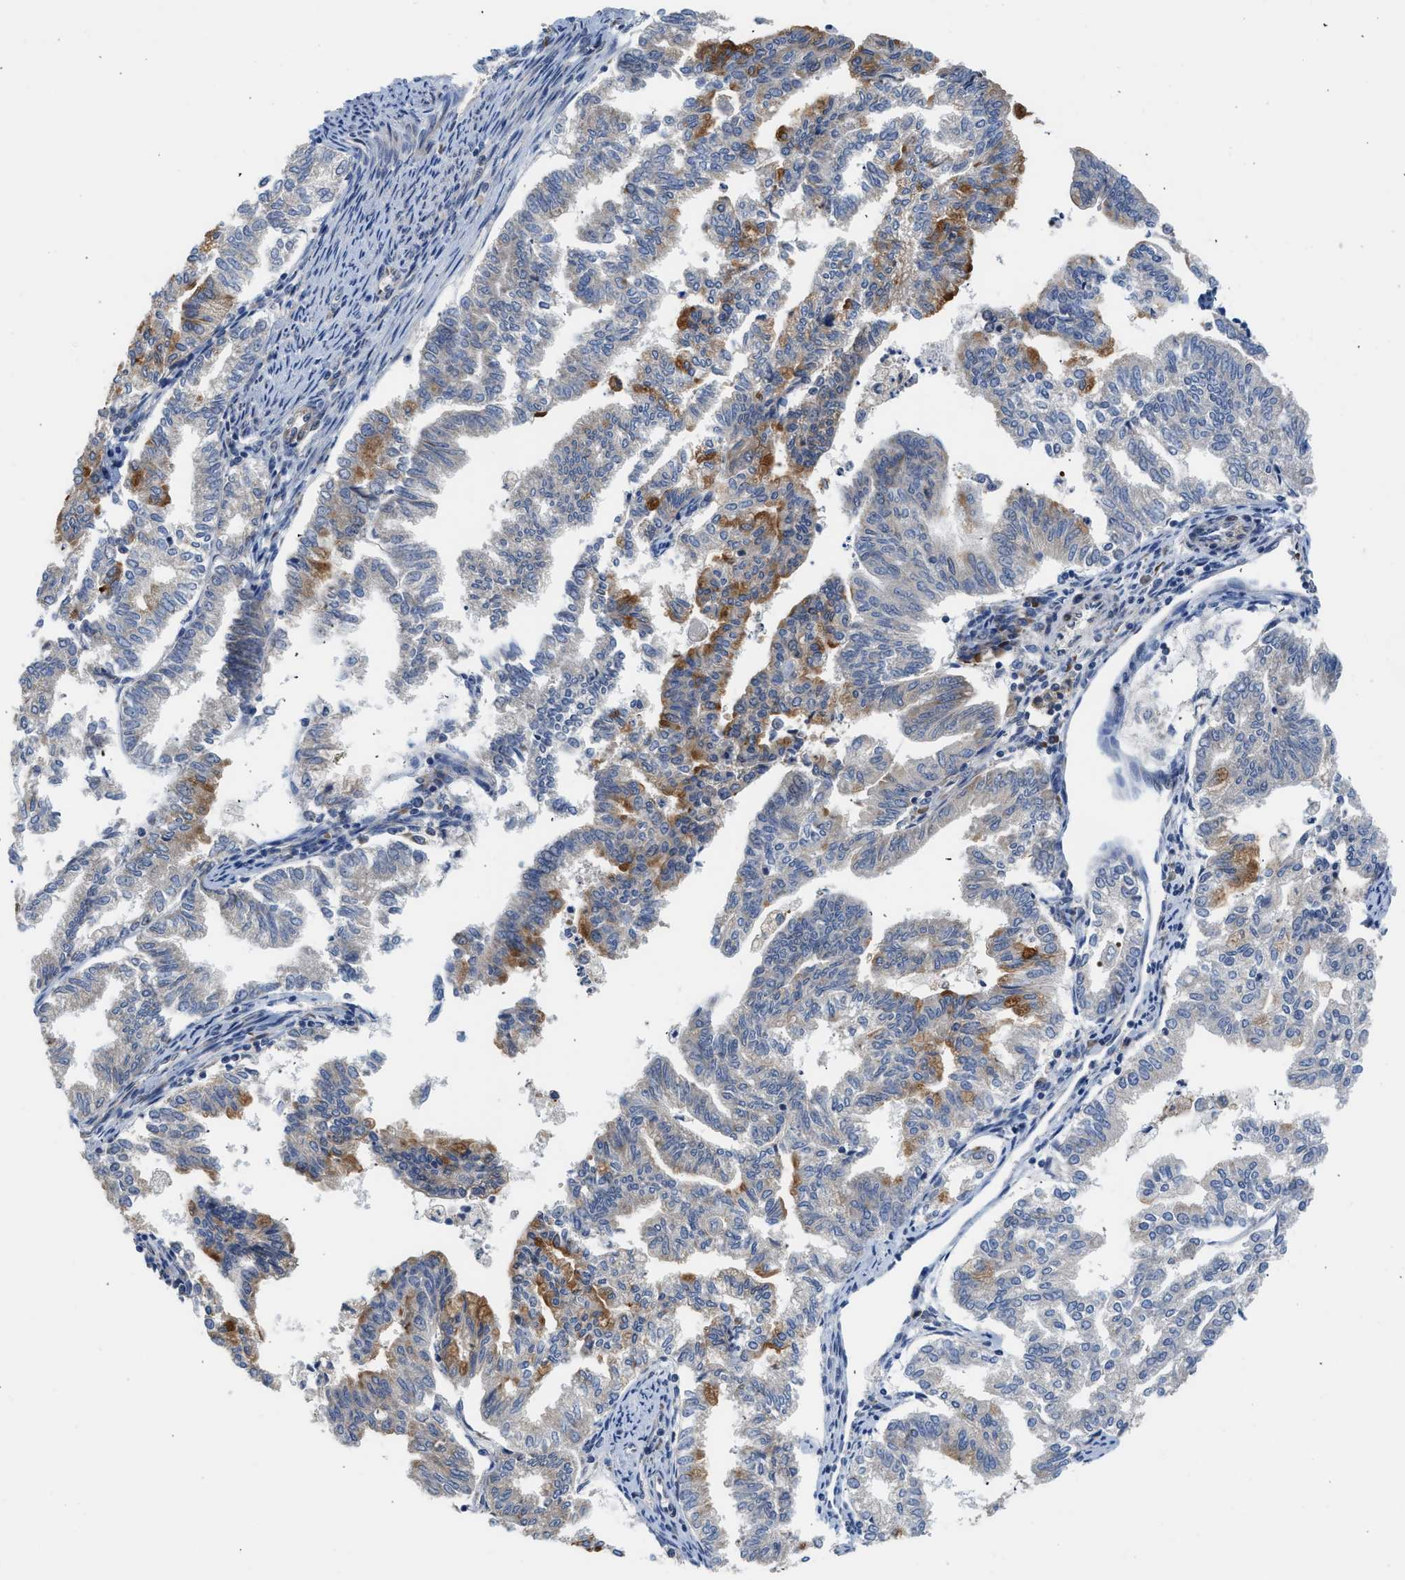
{"staining": {"intensity": "strong", "quantity": "<25%", "location": "cytoplasmic/membranous"}, "tissue": "endometrial cancer", "cell_type": "Tumor cells", "image_type": "cancer", "snomed": [{"axis": "morphology", "description": "Adenocarcinoma, NOS"}, {"axis": "topography", "description": "Endometrium"}], "caption": "Immunohistochemical staining of human endometrial cancer (adenocarcinoma) reveals medium levels of strong cytoplasmic/membranous staining in approximately <25% of tumor cells. Using DAB (brown) and hematoxylin (blue) stains, captured at high magnification using brightfield microscopy.", "gene": "POLG2", "patient": {"sex": "female", "age": 79}}